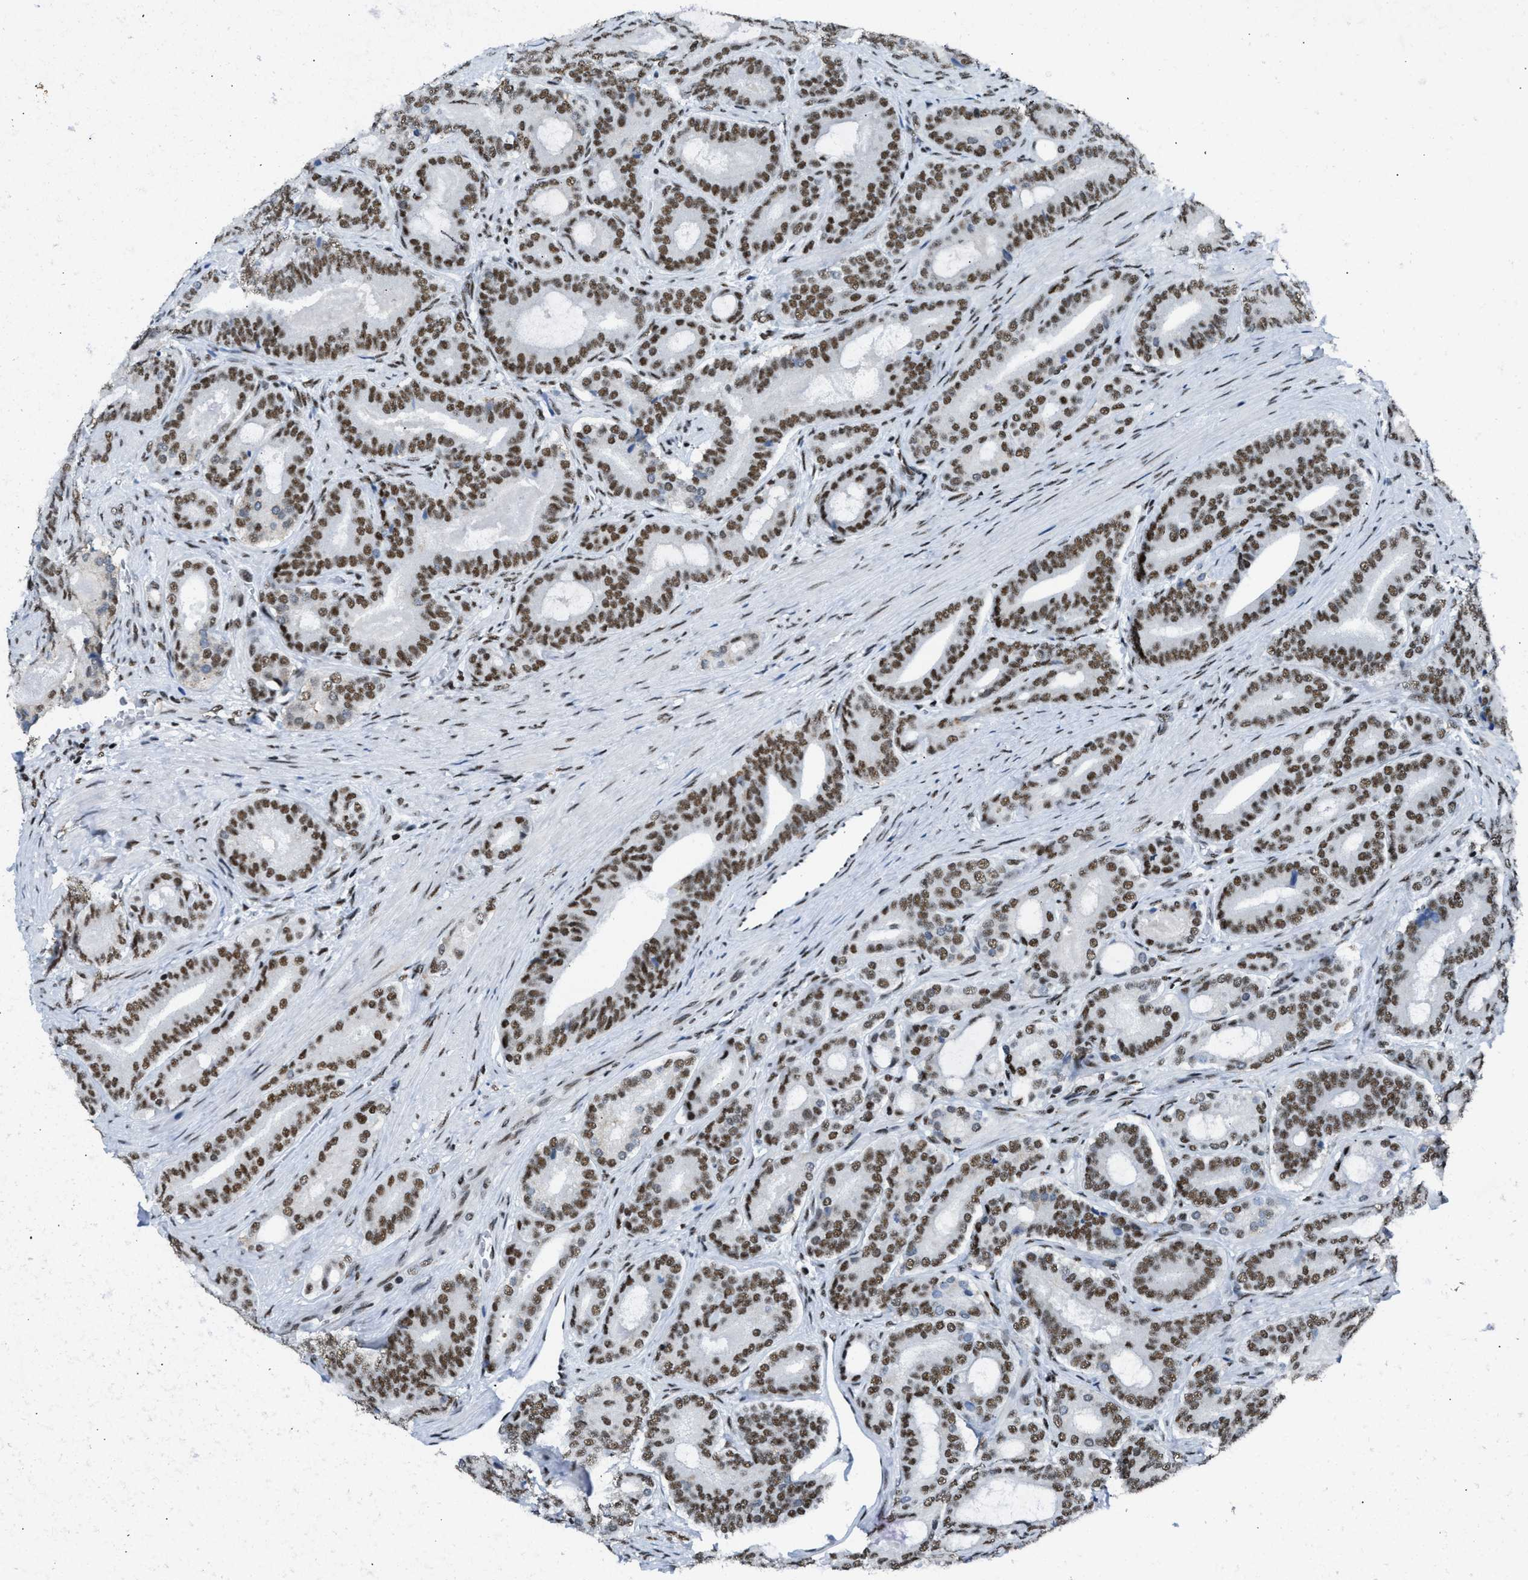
{"staining": {"intensity": "strong", "quantity": ">75%", "location": "nuclear"}, "tissue": "prostate cancer", "cell_type": "Tumor cells", "image_type": "cancer", "snomed": [{"axis": "morphology", "description": "Adenocarcinoma, High grade"}, {"axis": "topography", "description": "Prostate"}], "caption": "Tumor cells display high levels of strong nuclear expression in about >75% of cells in prostate high-grade adenocarcinoma.", "gene": "SCAF4", "patient": {"sex": "male", "age": 60}}